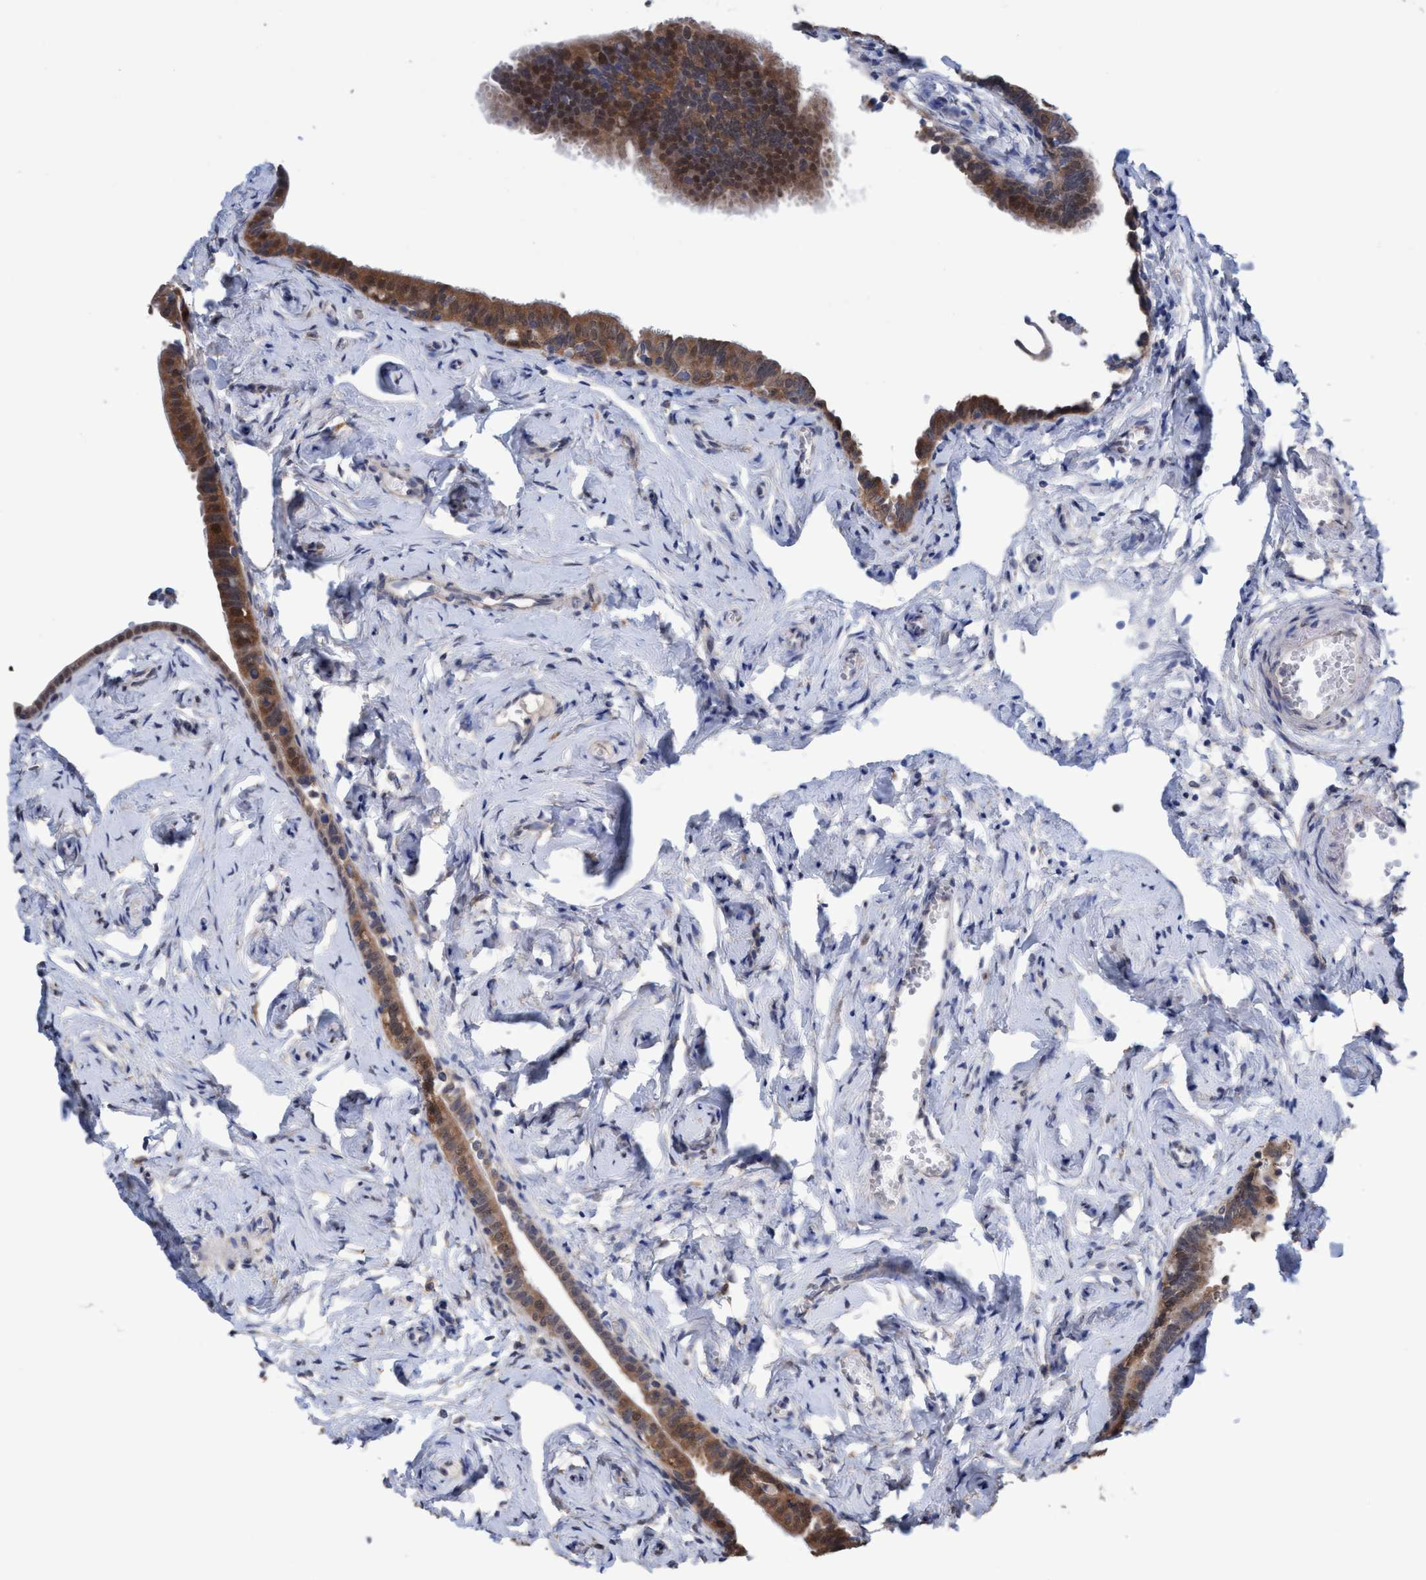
{"staining": {"intensity": "moderate", "quantity": "25%-75%", "location": "cytoplasmic/membranous"}, "tissue": "fallopian tube", "cell_type": "Glandular cells", "image_type": "normal", "snomed": [{"axis": "morphology", "description": "Normal tissue, NOS"}, {"axis": "topography", "description": "Fallopian tube"}], "caption": "This histopathology image exhibits benign fallopian tube stained with immunohistochemistry to label a protein in brown. The cytoplasmic/membranous of glandular cells show moderate positivity for the protein. Nuclei are counter-stained blue.", "gene": "GLOD4", "patient": {"sex": "female", "age": 71}}